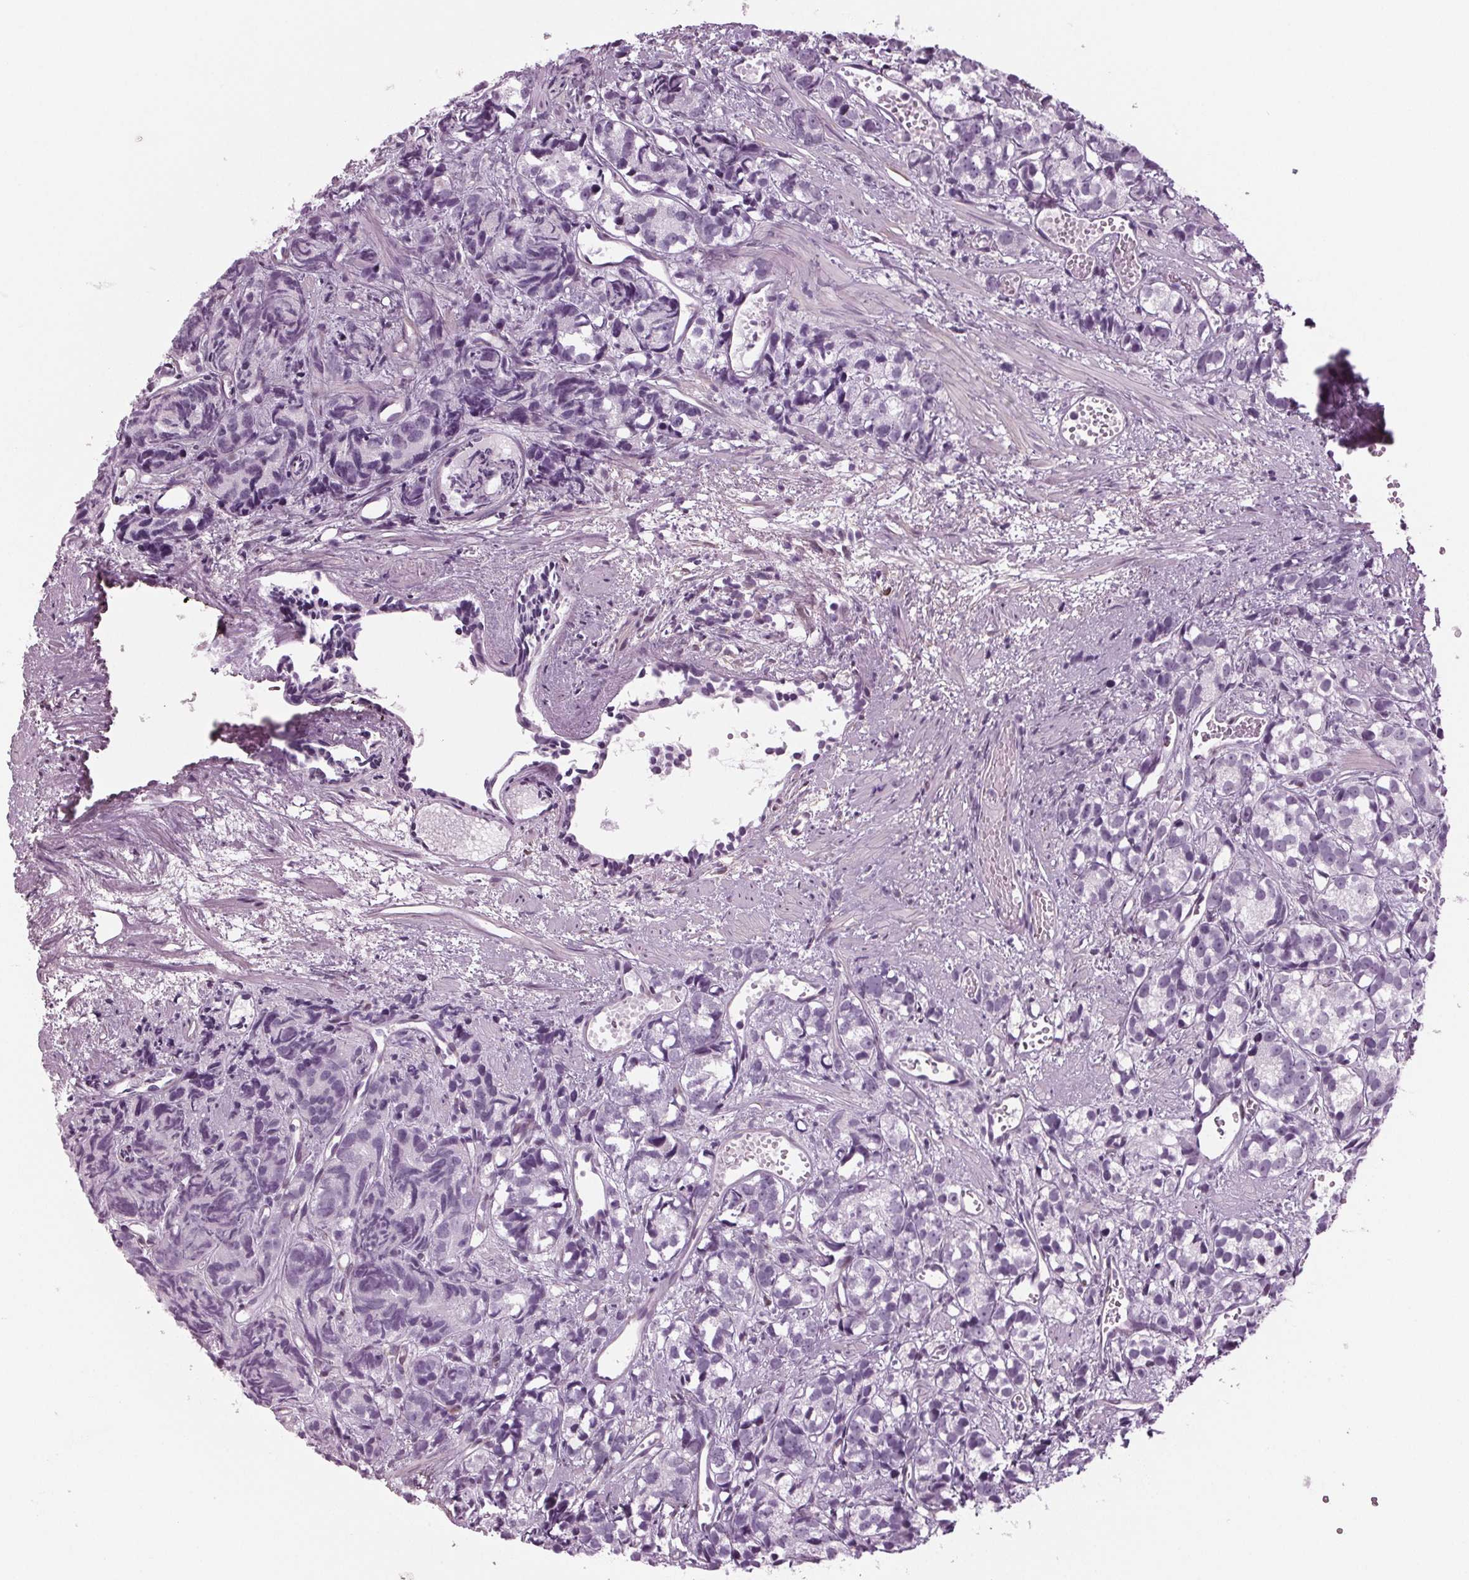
{"staining": {"intensity": "negative", "quantity": "none", "location": "none"}, "tissue": "prostate cancer", "cell_type": "Tumor cells", "image_type": "cancer", "snomed": [{"axis": "morphology", "description": "Adenocarcinoma, High grade"}, {"axis": "topography", "description": "Prostate"}], "caption": "A high-resolution image shows immunohistochemistry (IHC) staining of prostate cancer (high-grade adenocarcinoma), which displays no significant positivity in tumor cells. The staining is performed using DAB brown chromogen with nuclei counter-stained in using hematoxylin.", "gene": "BHLHE22", "patient": {"sex": "male", "age": 77}}